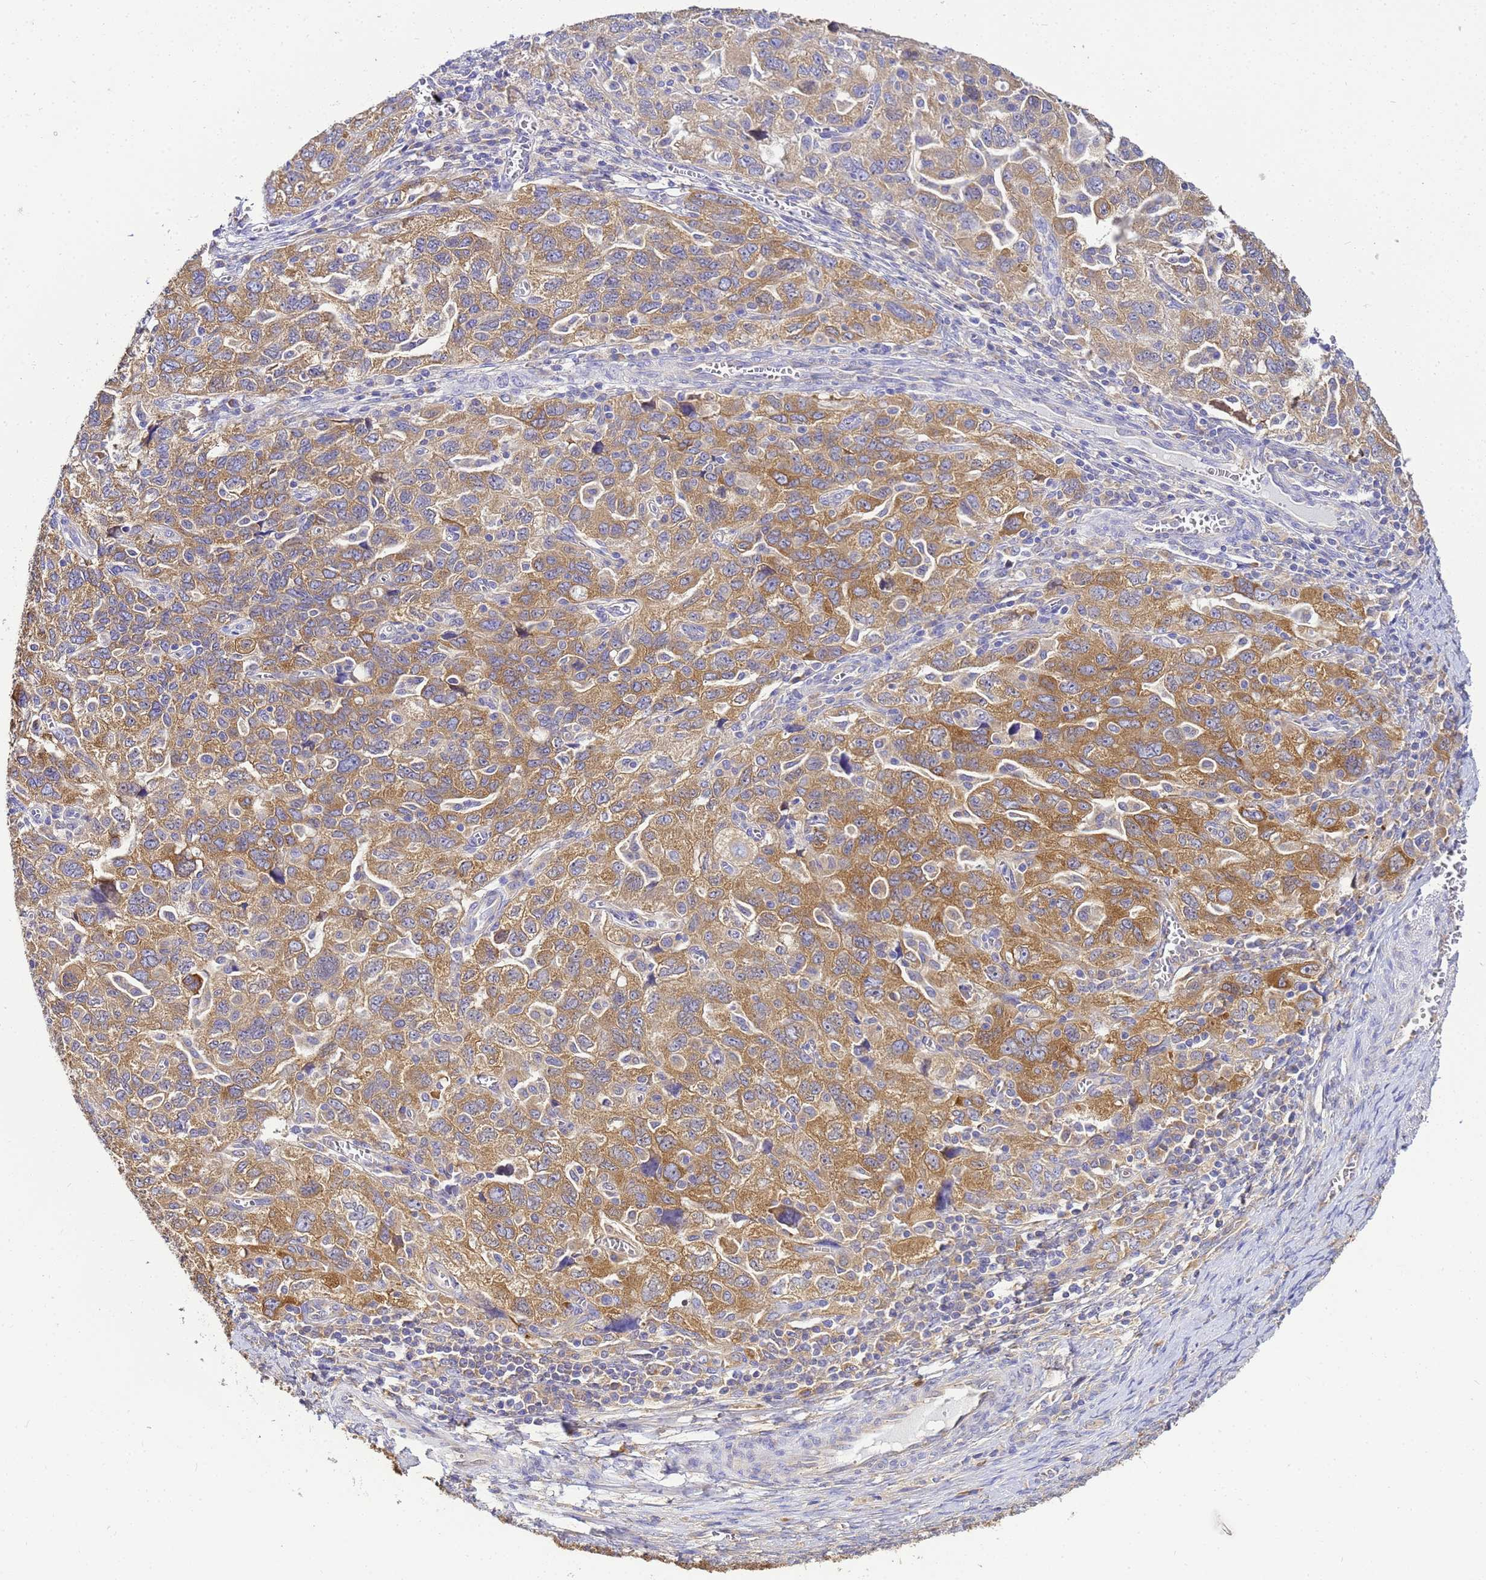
{"staining": {"intensity": "moderate", "quantity": ">75%", "location": "cytoplasmic/membranous"}, "tissue": "ovarian cancer", "cell_type": "Tumor cells", "image_type": "cancer", "snomed": [{"axis": "morphology", "description": "Carcinoma, NOS"}, {"axis": "morphology", "description": "Cystadenocarcinoma, serous, NOS"}, {"axis": "topography", "description": "Ovary"}], "caption": "Tumor cells reveal moderate cytoplasmic/membranous staining in approximately >75% of cells in ovarian cancer (serous cystadenocarcinoma).", "gene": "NARS1", "patient": {"sex": "female", "age": 69}}